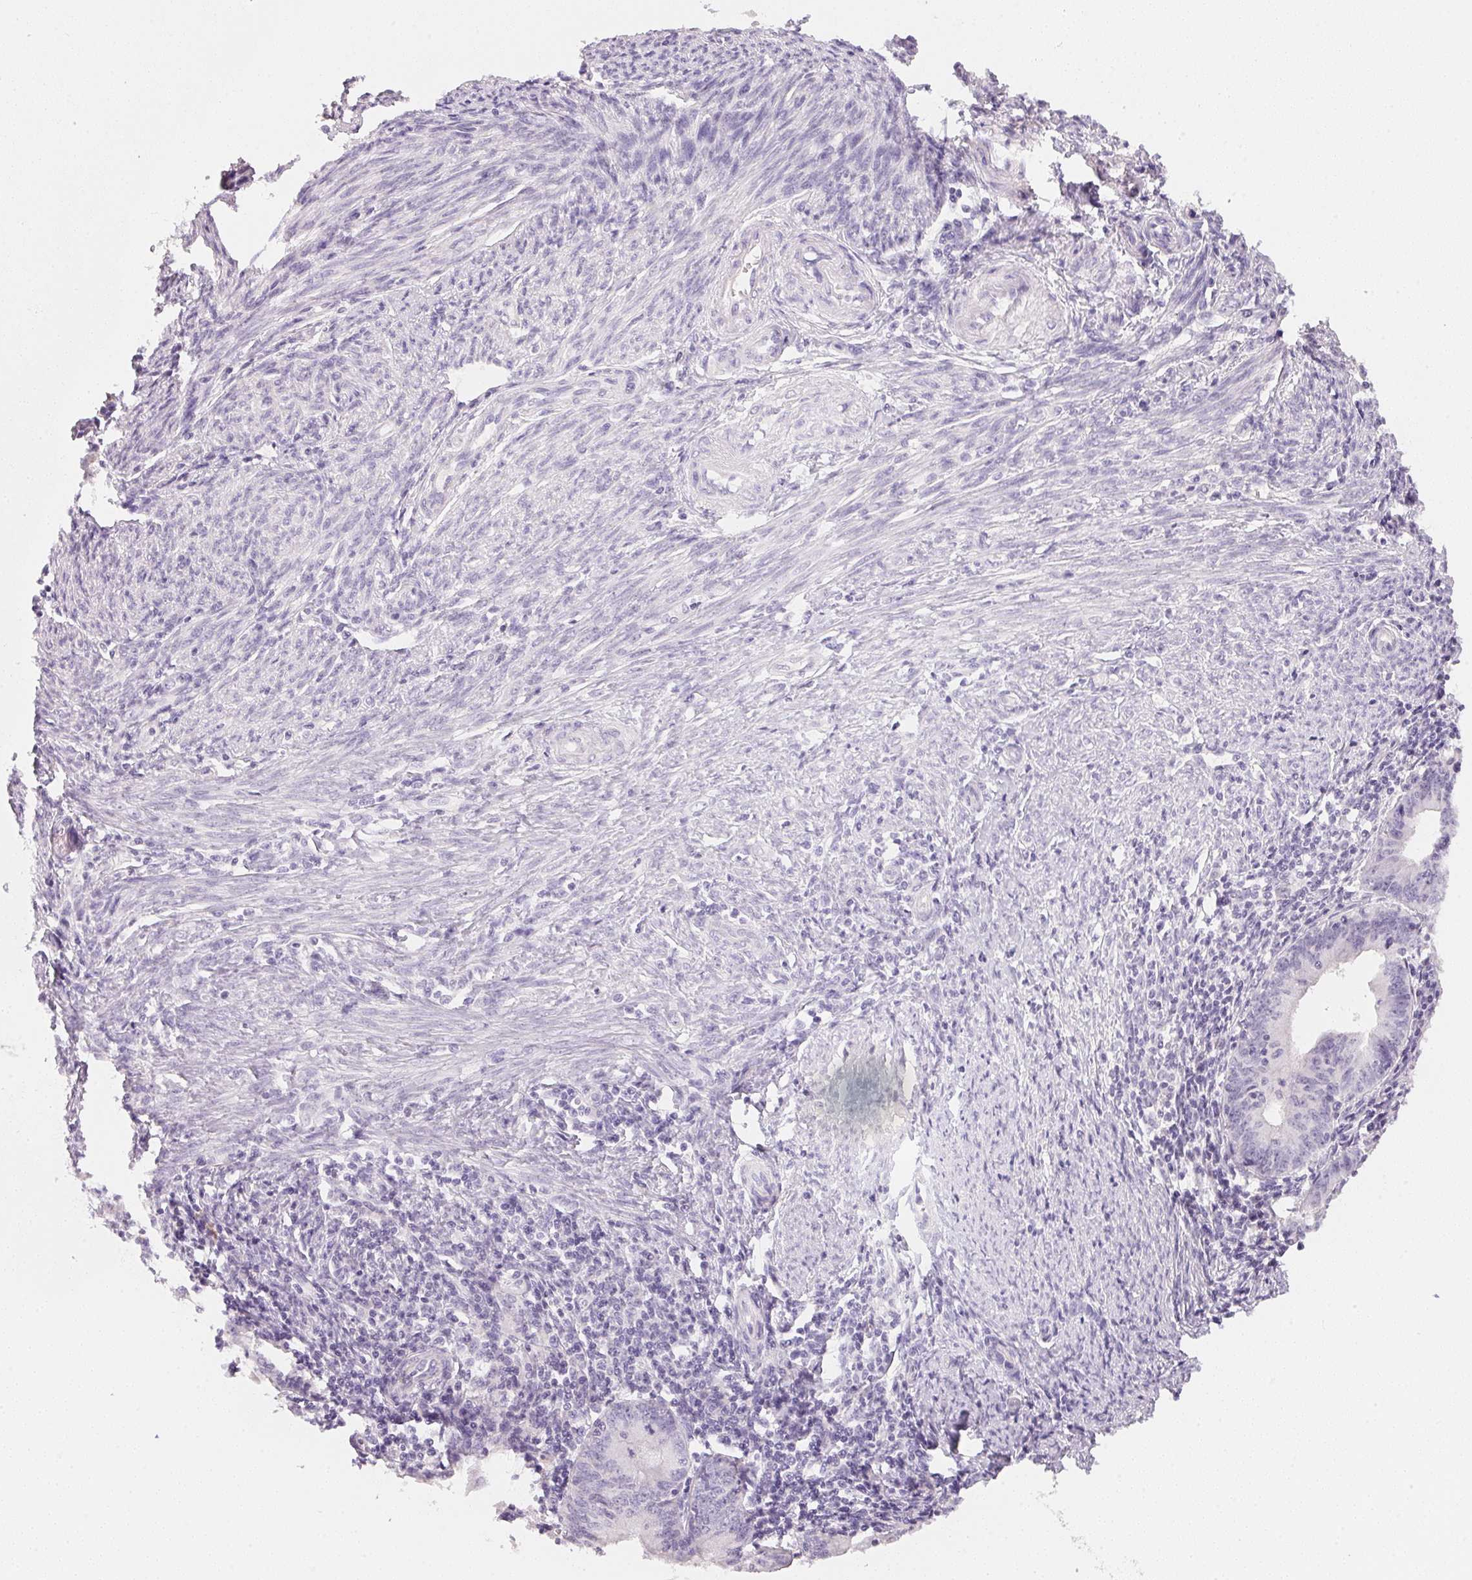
{"staining": {"intensity": "negative", "quantity": "none", "location": "none"}, "tissue": "endometrial cancer", "cell_type": "Tumor cells", "image_type": "cancer", "snomed": [{"axis": "morphology", "description": "Adenocarcinoma, NOS"}, {"axis": "topography", "description": "Endometrium"}], "caption": "A photomicrograph of human endometrial cancer (adenocarcinoma) is negative for staining in tumor cells.", "gene": "ACP3", "patient": {"sex": "female", "age": 60}}